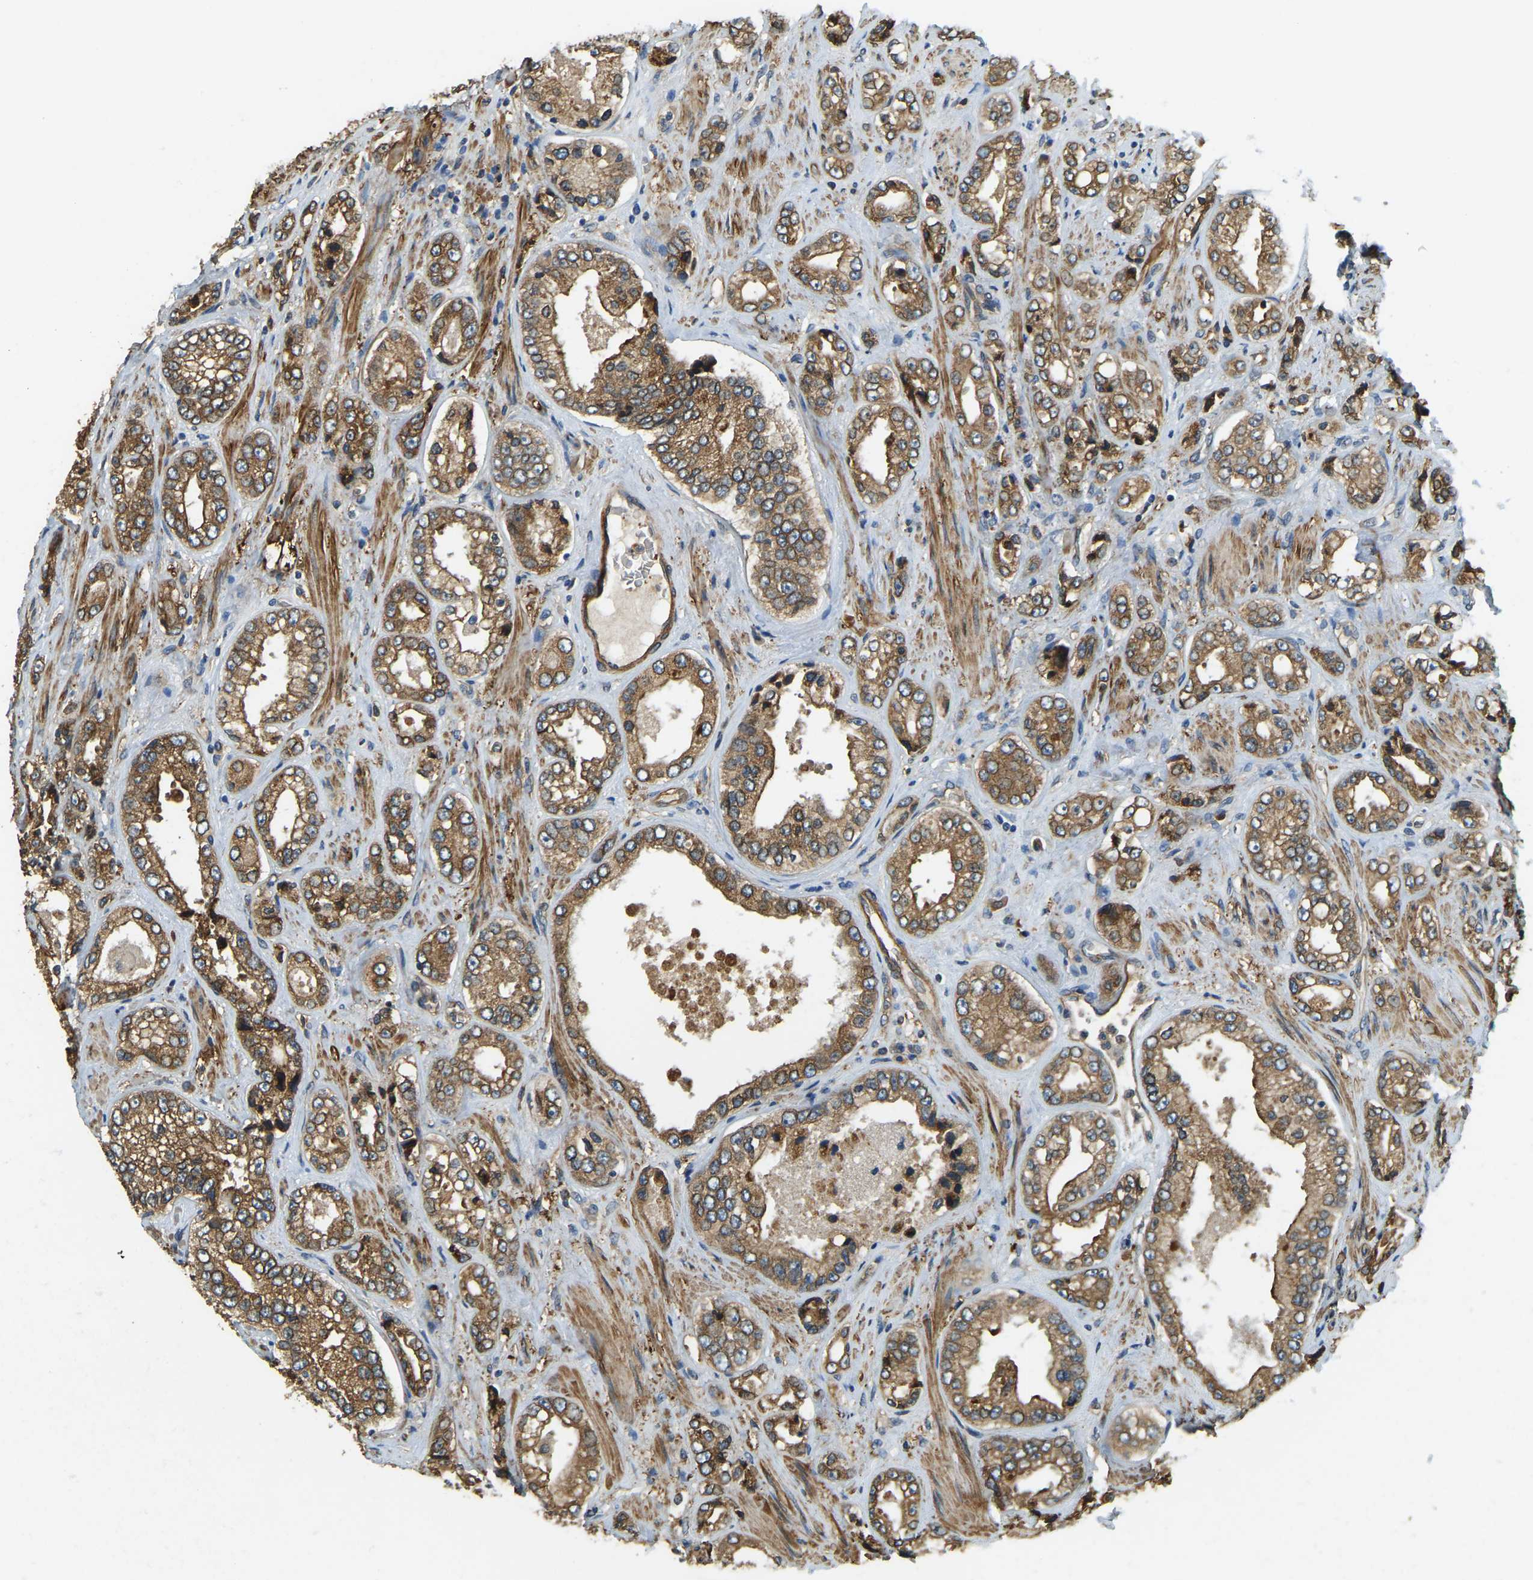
{"staining": {"intensity": "moderate", "quantity": ">75%", "location": "cytoplasmic/membranous"}, "tissue": "prostate cancer", "cell_type": "Tumor cells", "image_type": "cancer", "snomed": [{"axis": "morphology", "description": "Adenocarcinoma, High grade"}, {"axis": "topography", "description": "Prostate"}], "caption": "Immunohistochemistry image of adenocarcinoma (high-grade) (prostate) stained for a protein (brown), which demonstrates medium levels of moderate cytoplasmic/membranous positivity in approximately >75% of tumor cells.", "gene": "ERGIC1", "patient": {"sex": "male", "age": 61}}